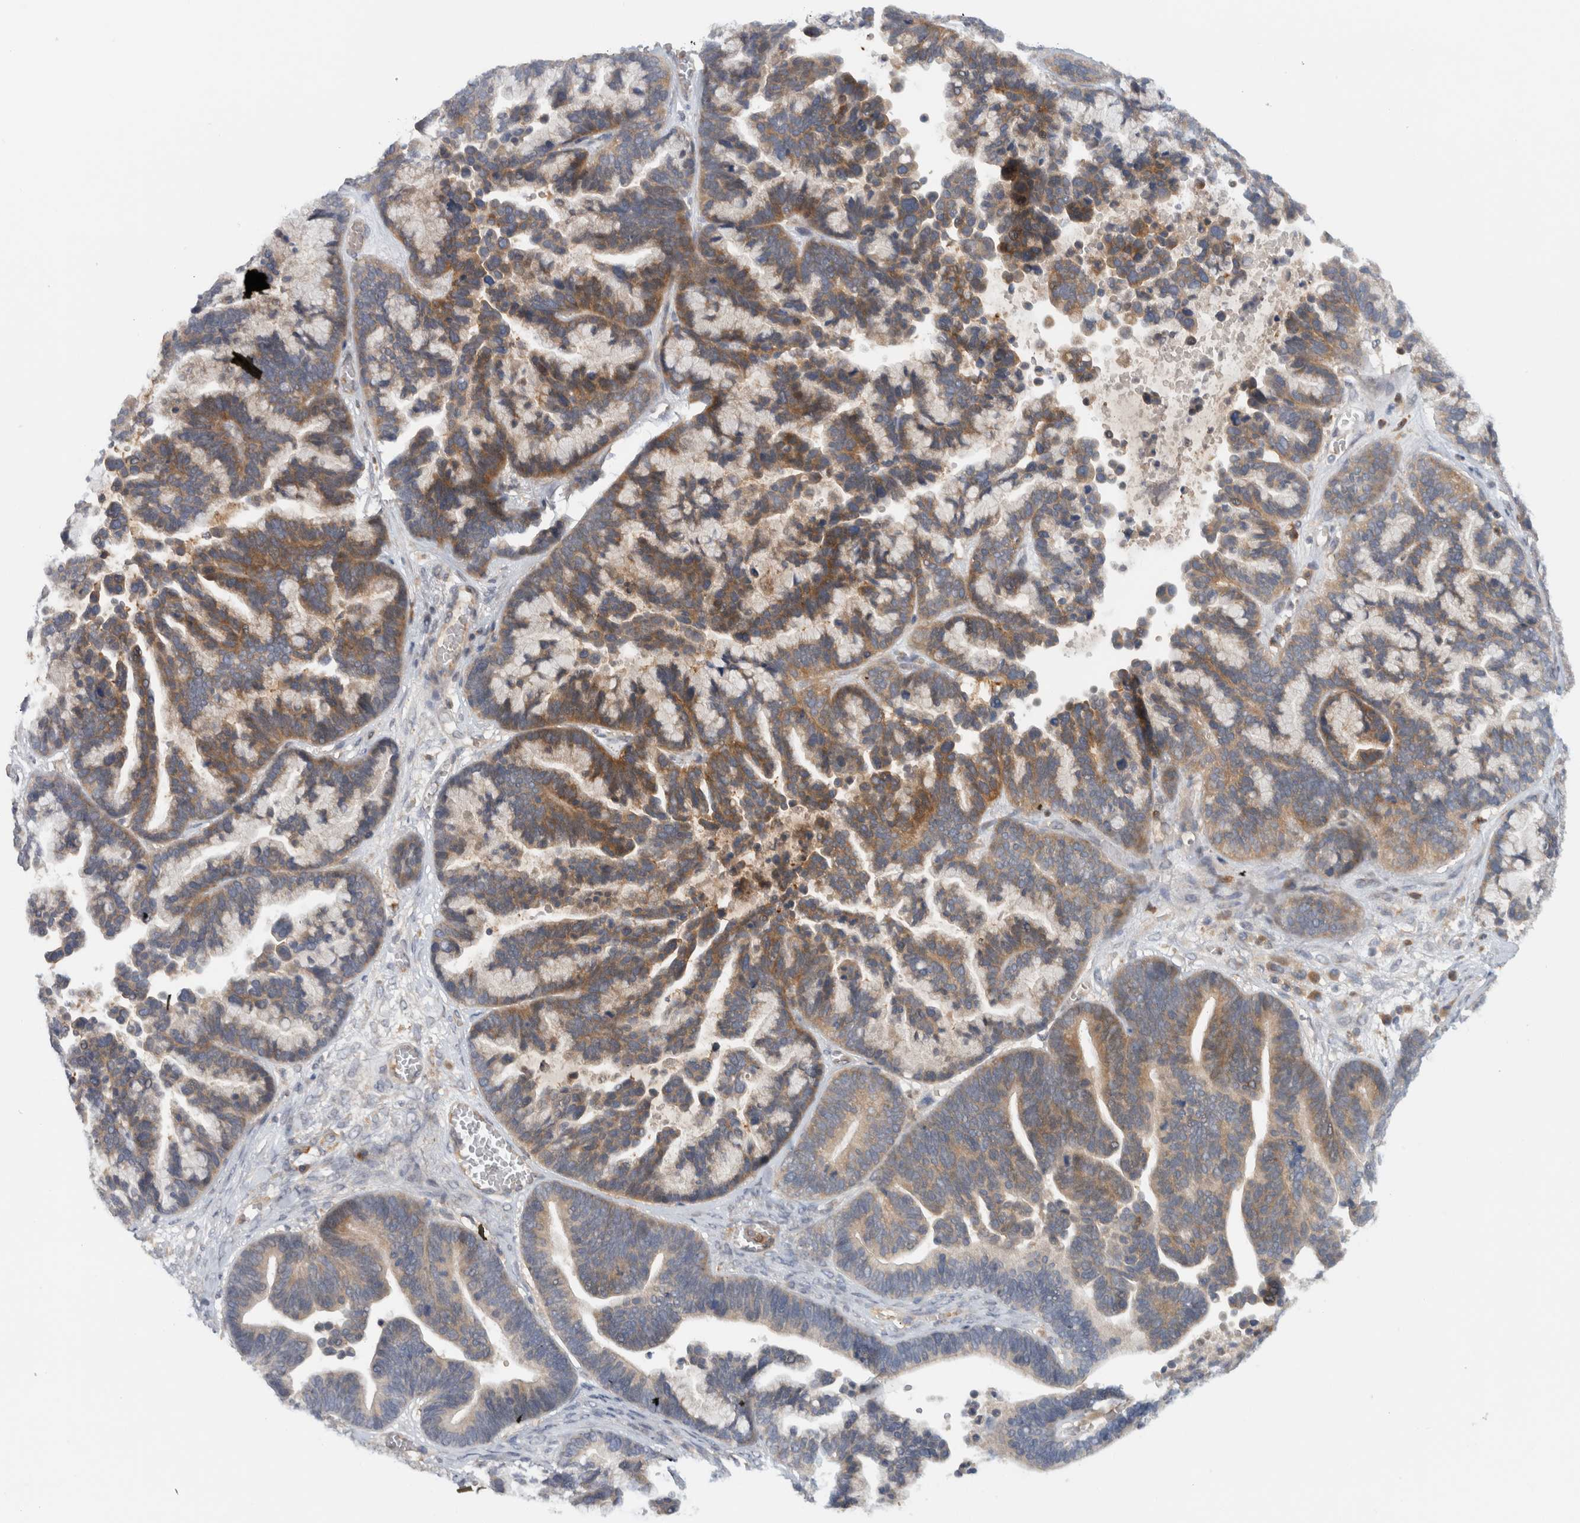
{"staining": {"intensity": "moderate", "quantity": ">75%", "location": "cytoplasmic/membranous"}, "tissue": "ovarian cancer", "cell_type": "Tumor cells", "image_type": "cancer", "snomed": [{"axis": "morphology", "description": "Cystadenocarcinoma, serous, NOS"}, {"axis": "topography", "description": "Ovary"}], "caption": "Tumor cells demonstrate medium levels of moderate cytoplasmic/membranous staining in approximately >75% of cells in serous cystadenocarcinoma (ovarian). Immunohistochemistry (ihc) stains the protein of interest in brown and the nuclei are stained blue.", "gene": "VEPH1", "patient": {"sex": "female", "age": 56}}